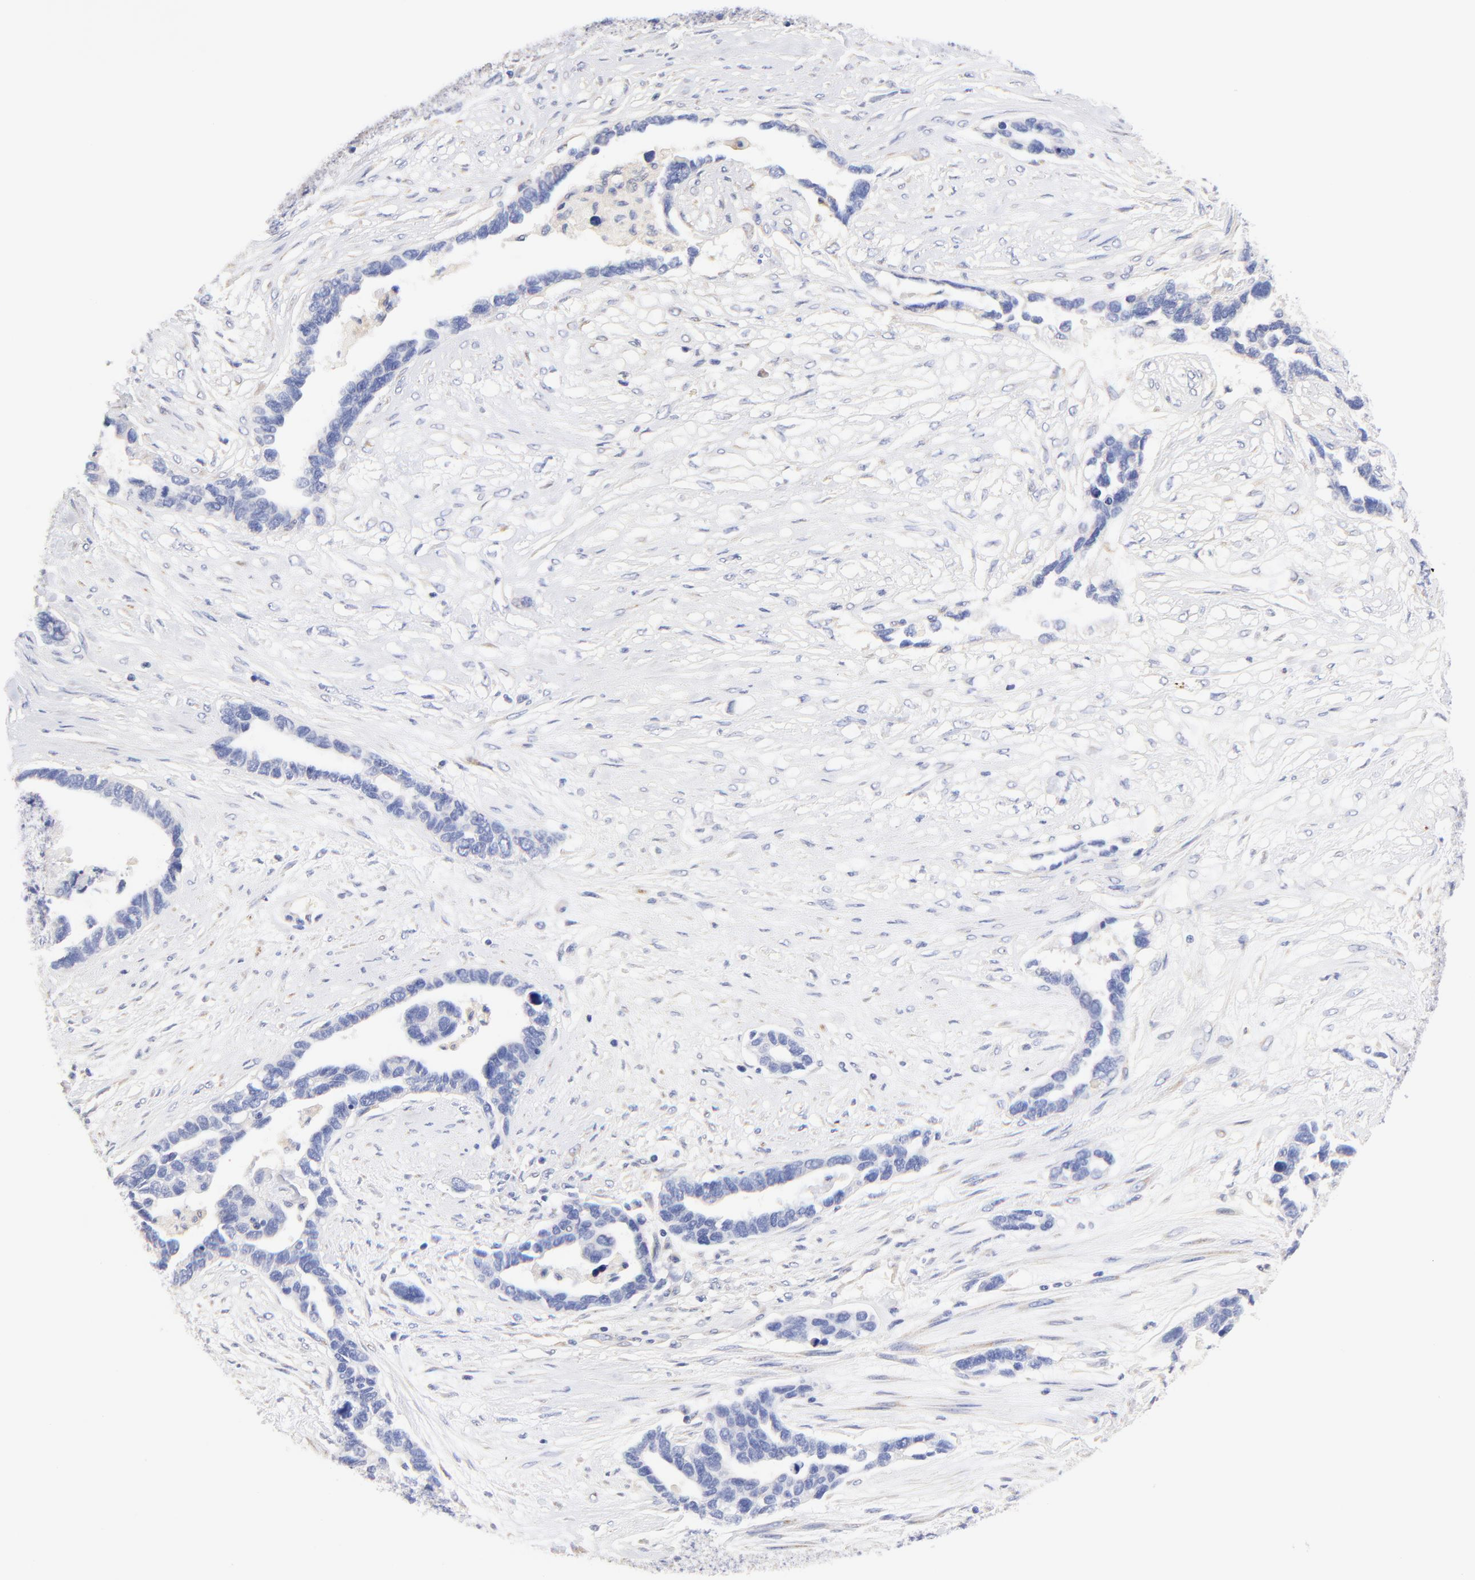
{"staining": {"intensity": "negative", "quantity": "none", "location": "none"}, "tissue": "ovarian cancer", "cell_type": "Tumor cells", "image_type": "cancer", "snomed": [{"axis": "morphology", "description": "Cystadenocarcinoma, serous, NOS"}, {"axis": "topography", "description": "Ovary"}], "caption": "IHC of ovarian cancer demonstrates no expression in tumor cells. Nuclei are stained in blue.", "gene": "HS3ST1", "patient": {"sex": "female", "age": 54}}